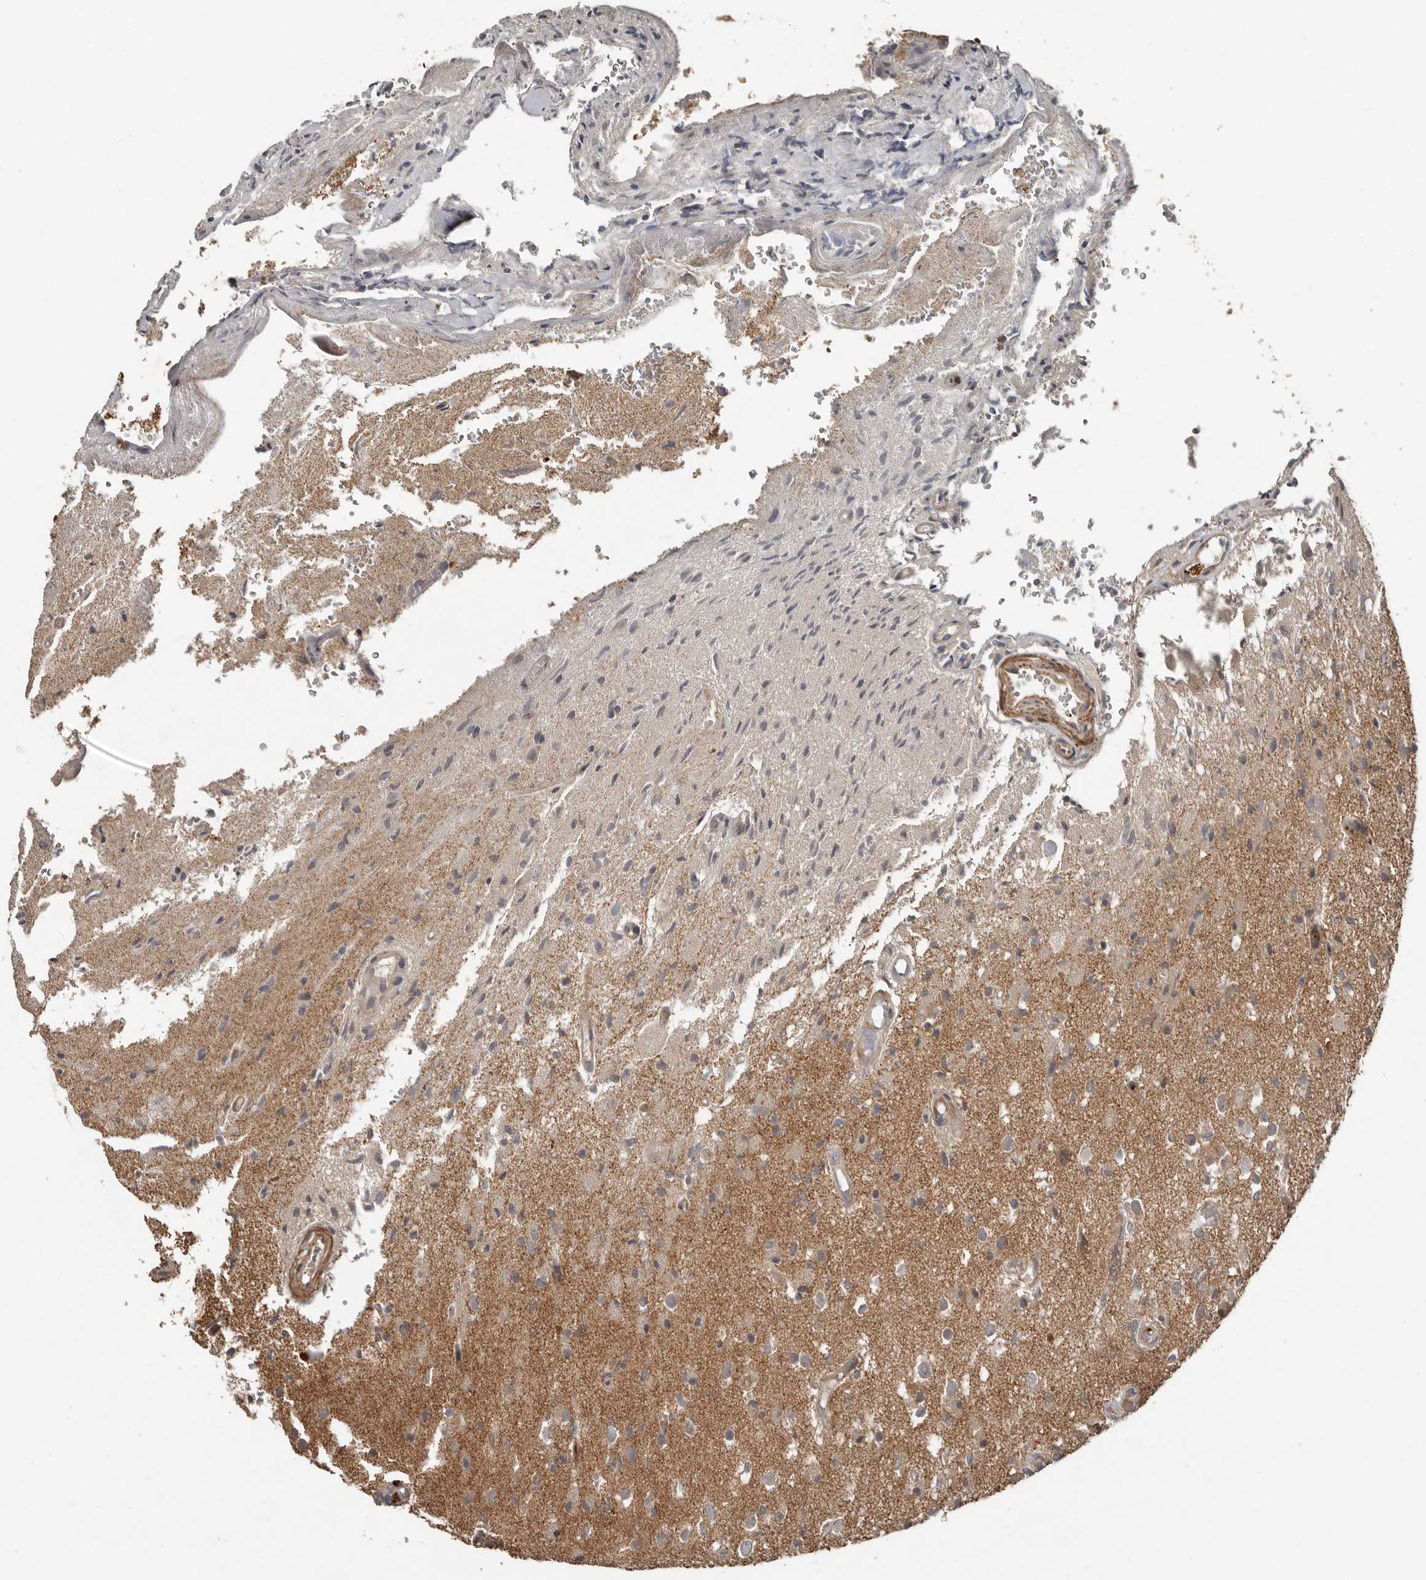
{"staining": {"intensity": "weak", "quantity": "<25%", "location": "cytoplasmic/membranous"}, "tissue": "glioma", "cell_type": "Tumor cells", "image_type": "cancer", "snomed": [{"axis": "morphology", "description": "Normal tissue, NOS"}, {"axis": "morphology", "description": "Glioma, malignant, High grade"}, {"axis": "topography", "description": "Cerebral cortex"}], "caption": "Tumor cells are negative for protein expression in human malignant glioma (high-grade). (DAB immunohistochemistry (IHC), high magnification).", "gene": "SLC6A7", "patient": {"sex": "male", "age": 77}}